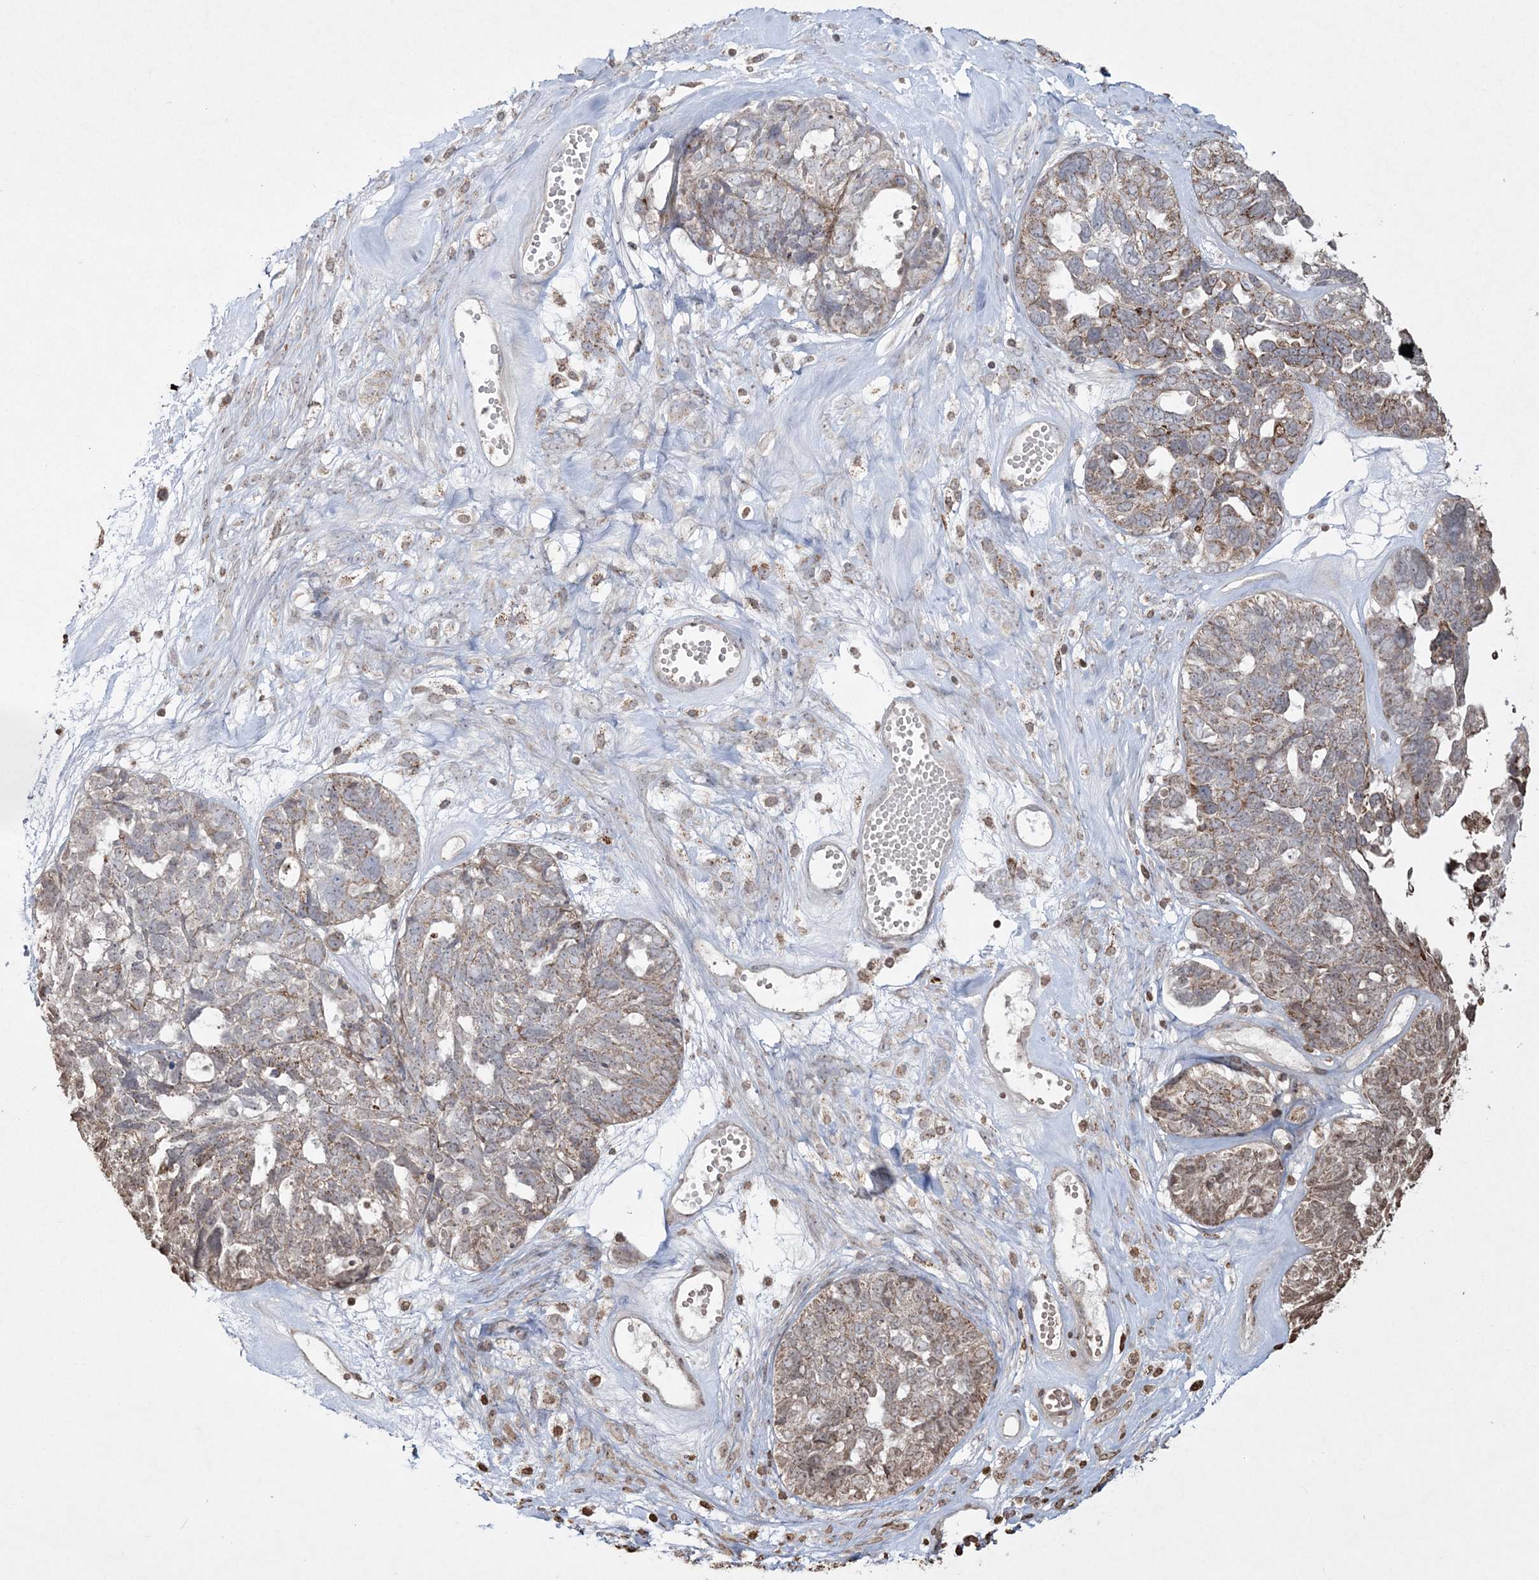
{"staining": {"intensity": "weak", "quantity": ">75%", "location": "cytoplasmic/membranous"}, "tissue": "ovarian cancer", "cell_type": "Tumor cells", "image_type": "cancer", "snomed": [{"axis": "morphology", "description": "Cystadenocarcinoma, serous, NOS"}, {"axis": "topography", "description": "Ovary"}], "caption": "Immunohistochemistry (IHC) staining of ovarian cancer, which demonstrates low levels of weak cytoplasmic/membranous expression in about >75% of tumor cells indicating weak cytoplasmic/membranous protein positivity. The staining was performed using DAB (brown) for protein detection and nuclei were counterstained in hematoxylin (blue).", "gene": "TTC7A", "patient": {"sex": "female", "age": 79}}